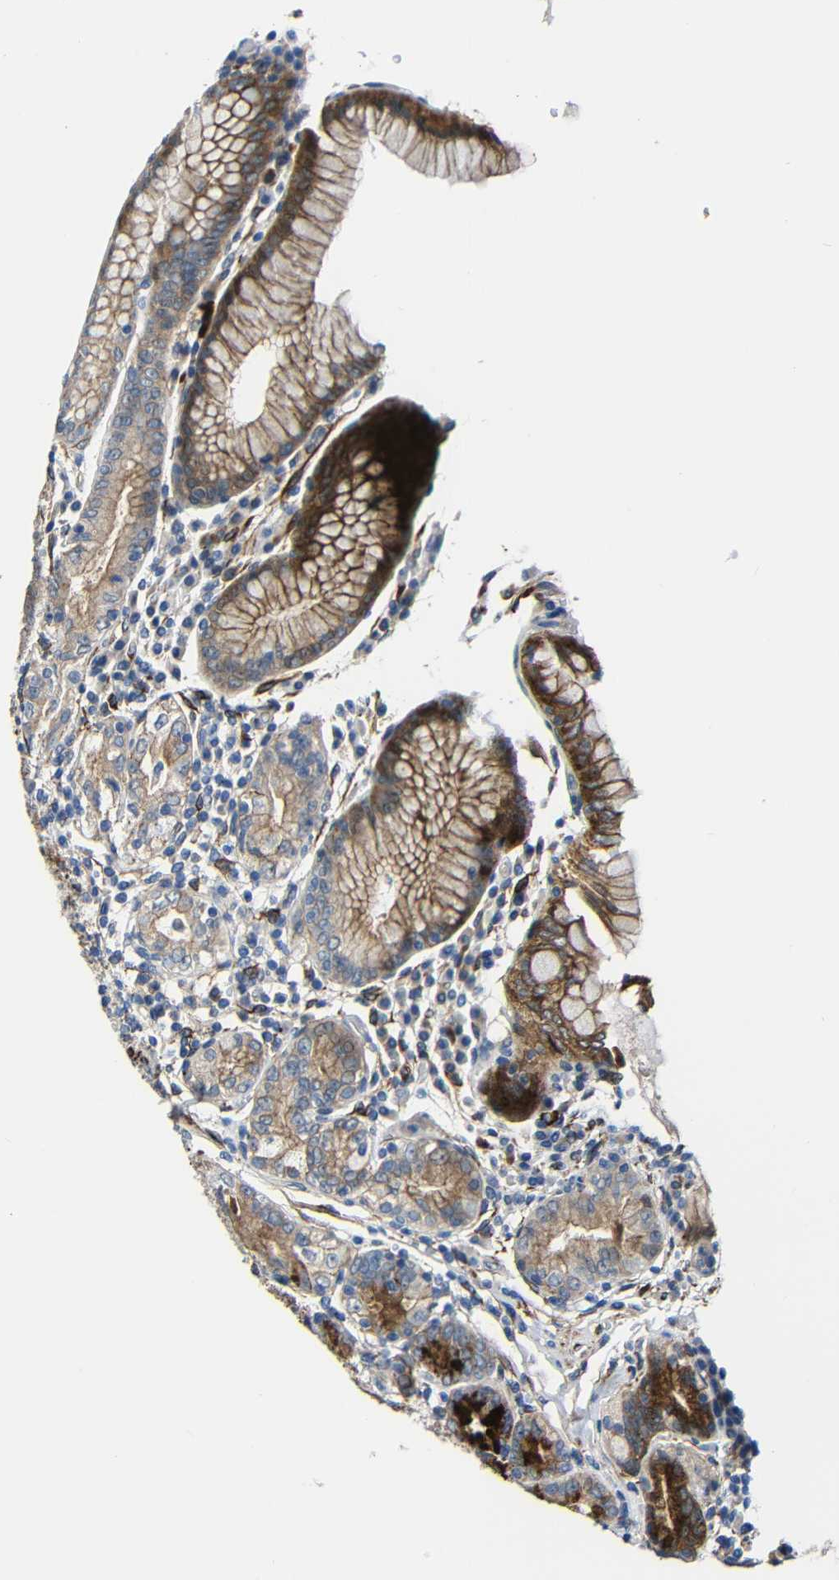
{"staining": {"intensity": "strong", "quantity": "<25%", "location": "cytoplasmic/membranous,nuclear"}, "tissue": "stomach", "cell_type": "Glandular cells", "image_type": "normal", "snomed": [{"axis": "morphology", "description": "Normal tissue, NOS"}, {"axis": "topography", "description": "Stomach, lower"}], "caption": "This is an image of immunohistochemistry staining of normal stomach, which shows strong positivity in the cytoplasmic/membranous,nuclear of glandular cells.", "gene": "DCLK1", "patient": {"sex": "female", "age": 76}}